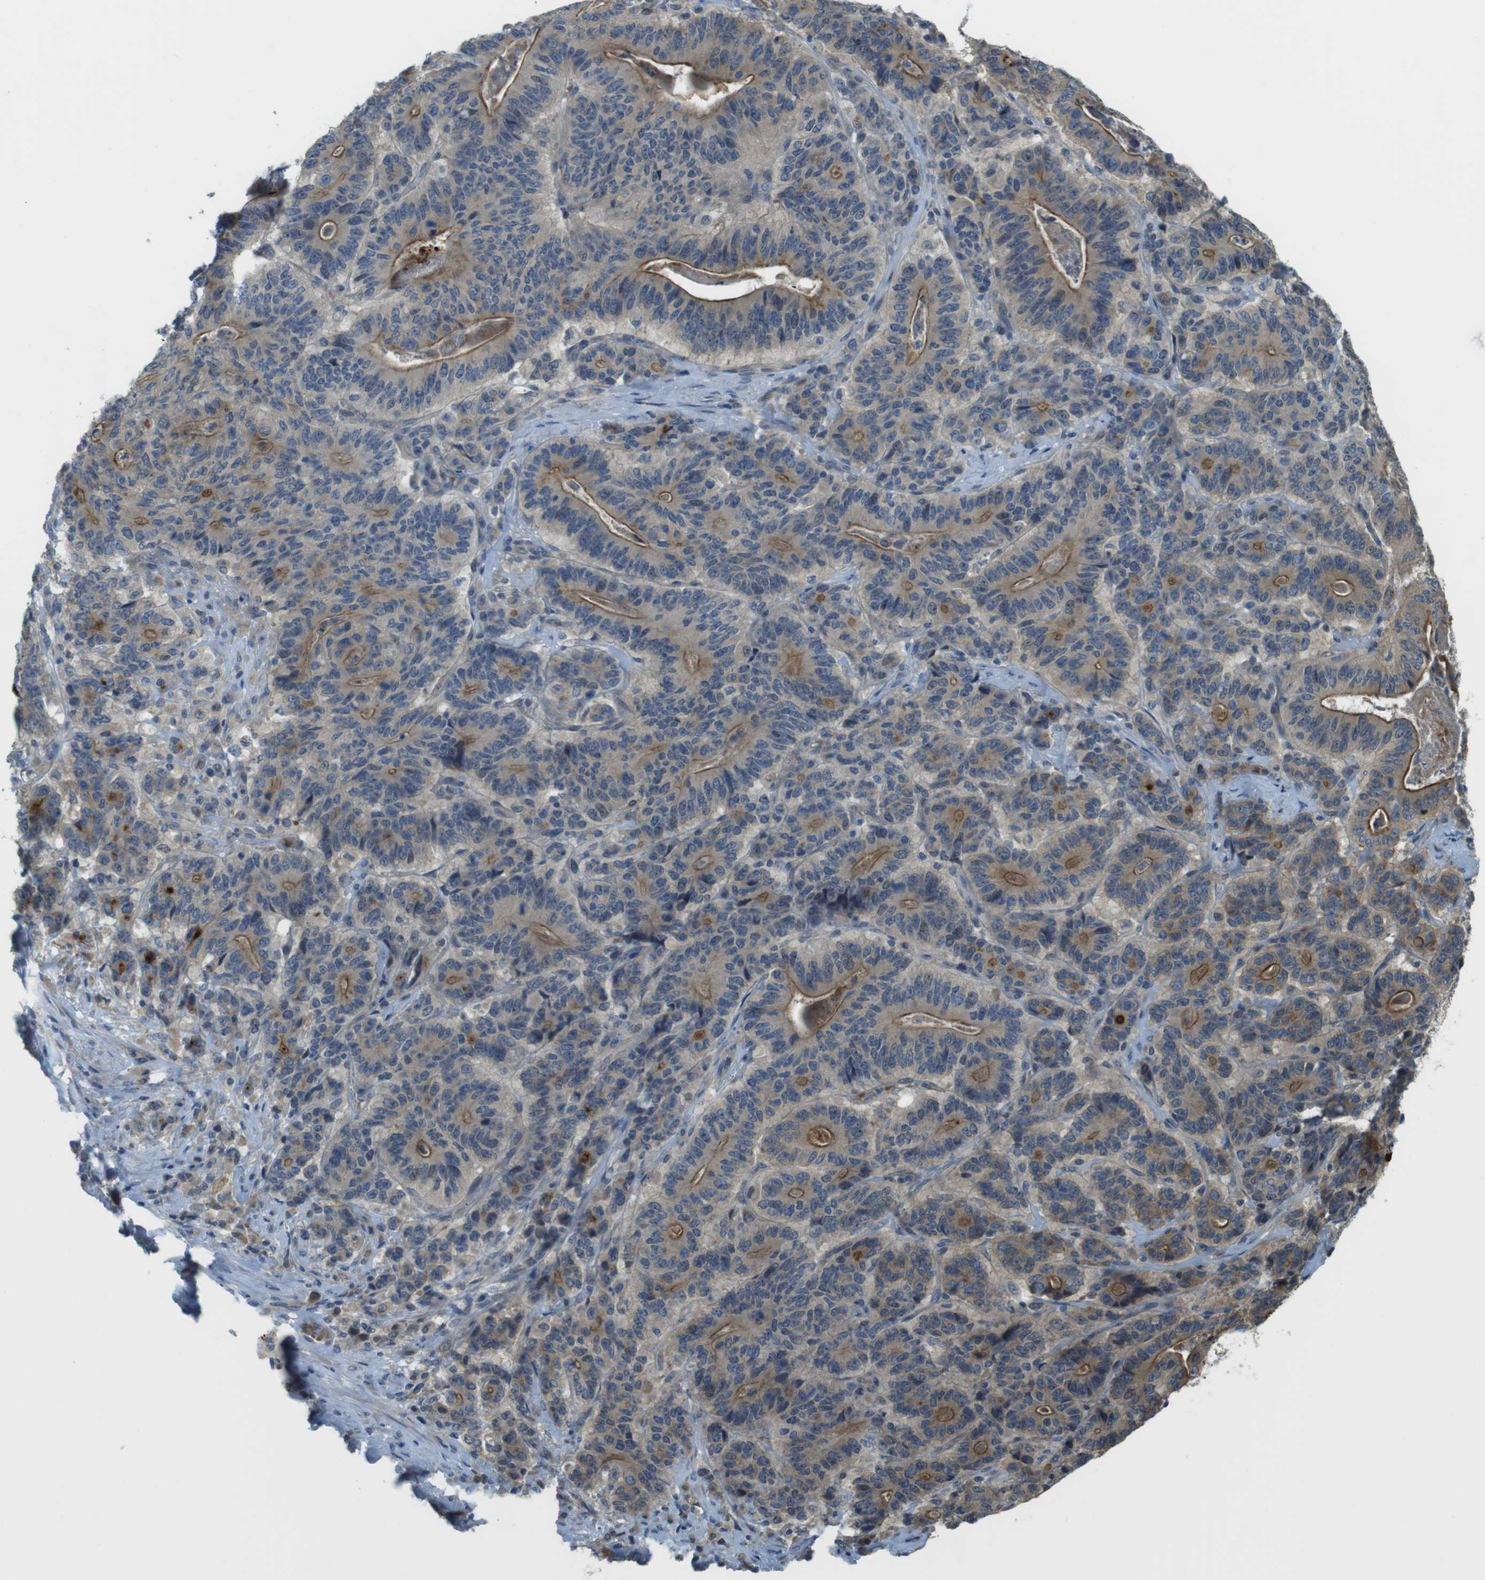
{"staining": {"intensity": "moderate", "quantity": "25%-75%", "location": "cytoplasmic/membranous"}, "tissue": "stomach cancer", "cell_type": "Tumor cells", "image_type": "cancer", "snomed": [{"axis": "morphology", "description": "Adenocarcinoma, NOS"}, {"axis": "topography", "description": "Stomach"}], "caption": "Immunohistochemistry (IHC) micrograph of neoplastic tissue: human adenocarcinoma (stomach) stained using immunohistochemistry displays medium levels of moderate protein expression localized specifically in the cytoplasmic/membranous of tumor cells, appearing as a cytoplasmic/membranous brown color.", "gene": "ABHD15", "patient": {"sex": "female", "age": 73}}